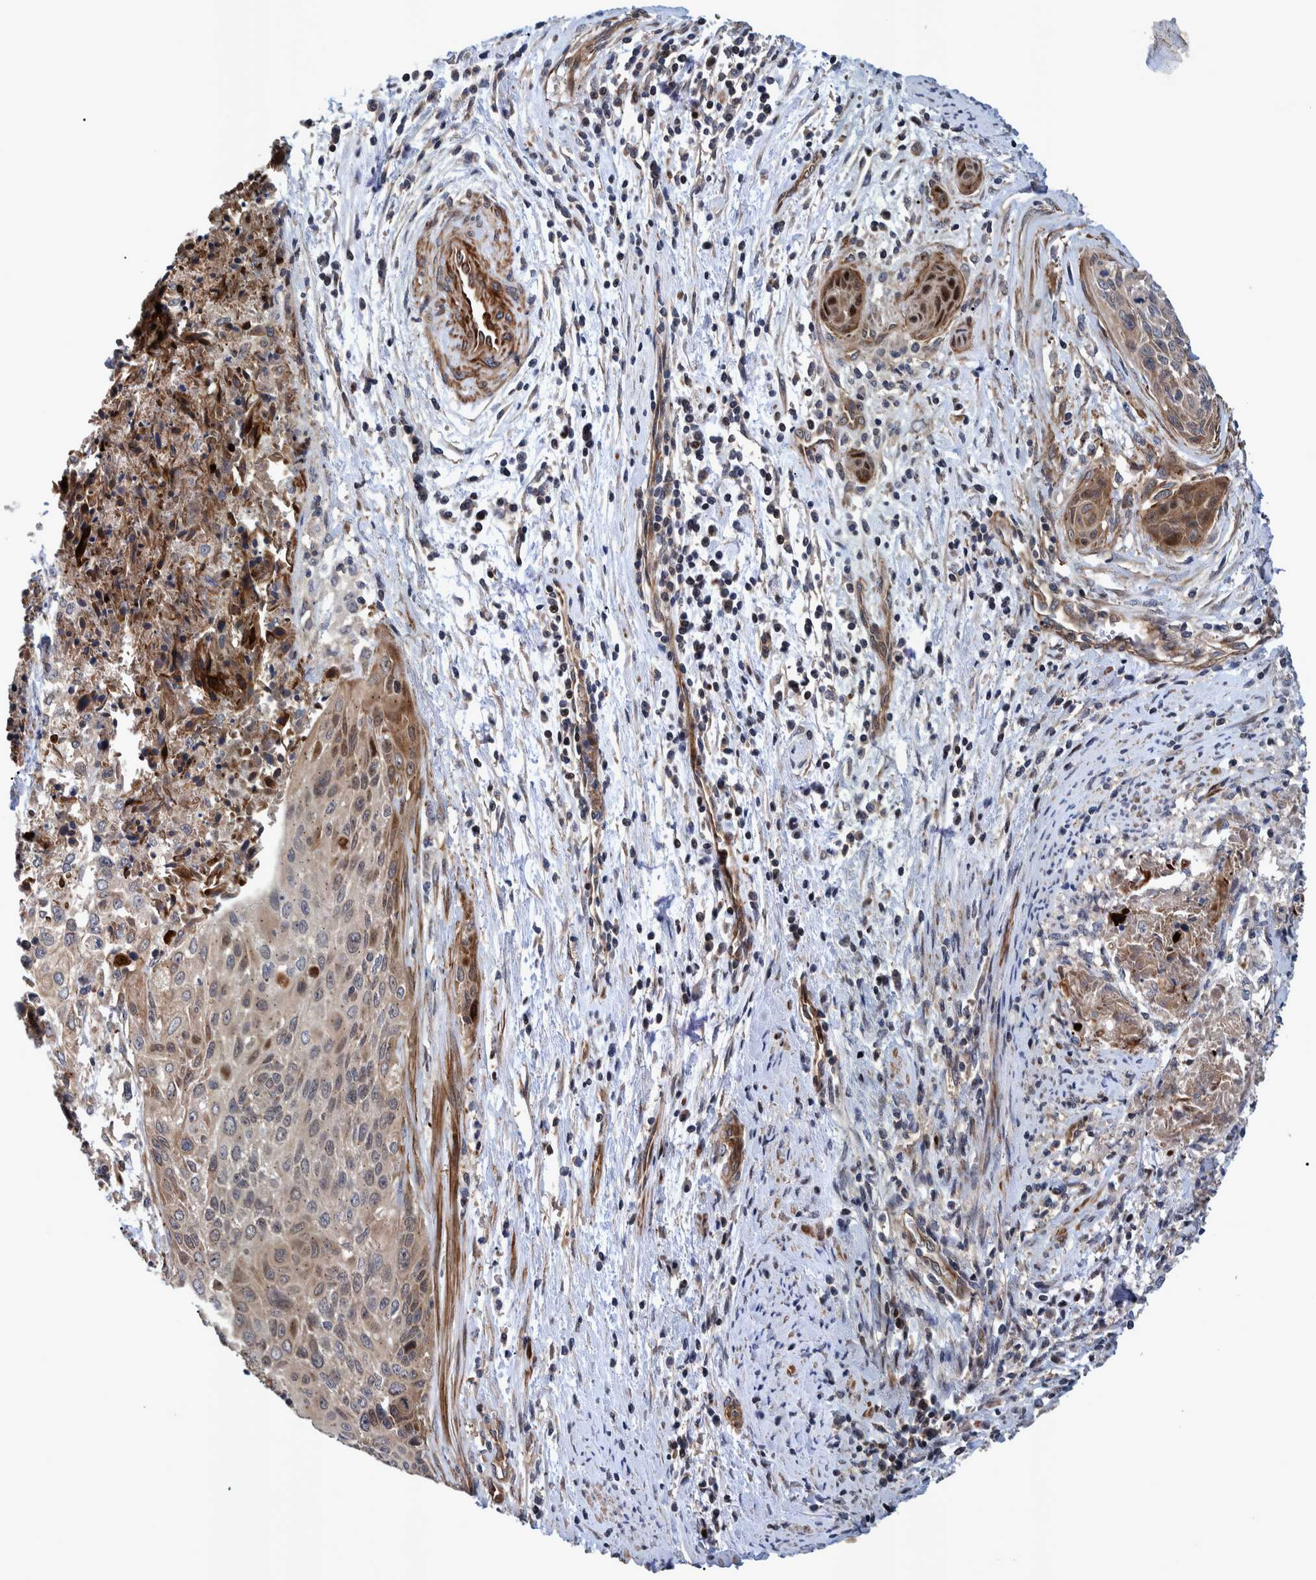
{"staining": {"intensity": "weak", "quantity": "25%-75%", "location": "cytoplasmic/membranous"}, "tissue": "cervical cancer", "cell_type": "Tumor cells", "image_type": "cancer", "snomed": [{"axis": "morphology", "description": "Squamous cell carcinoma, NOS"}, {"axis": "topography", "description": "Cervix"}], "caption": "Tumor cells display low levels of weak cytoplasmic/membranous staining in about 25%-75% of cells in human cervical cancer.", "gene": "GRPEL2", "patient": {"sex": "female", "age": 55}}